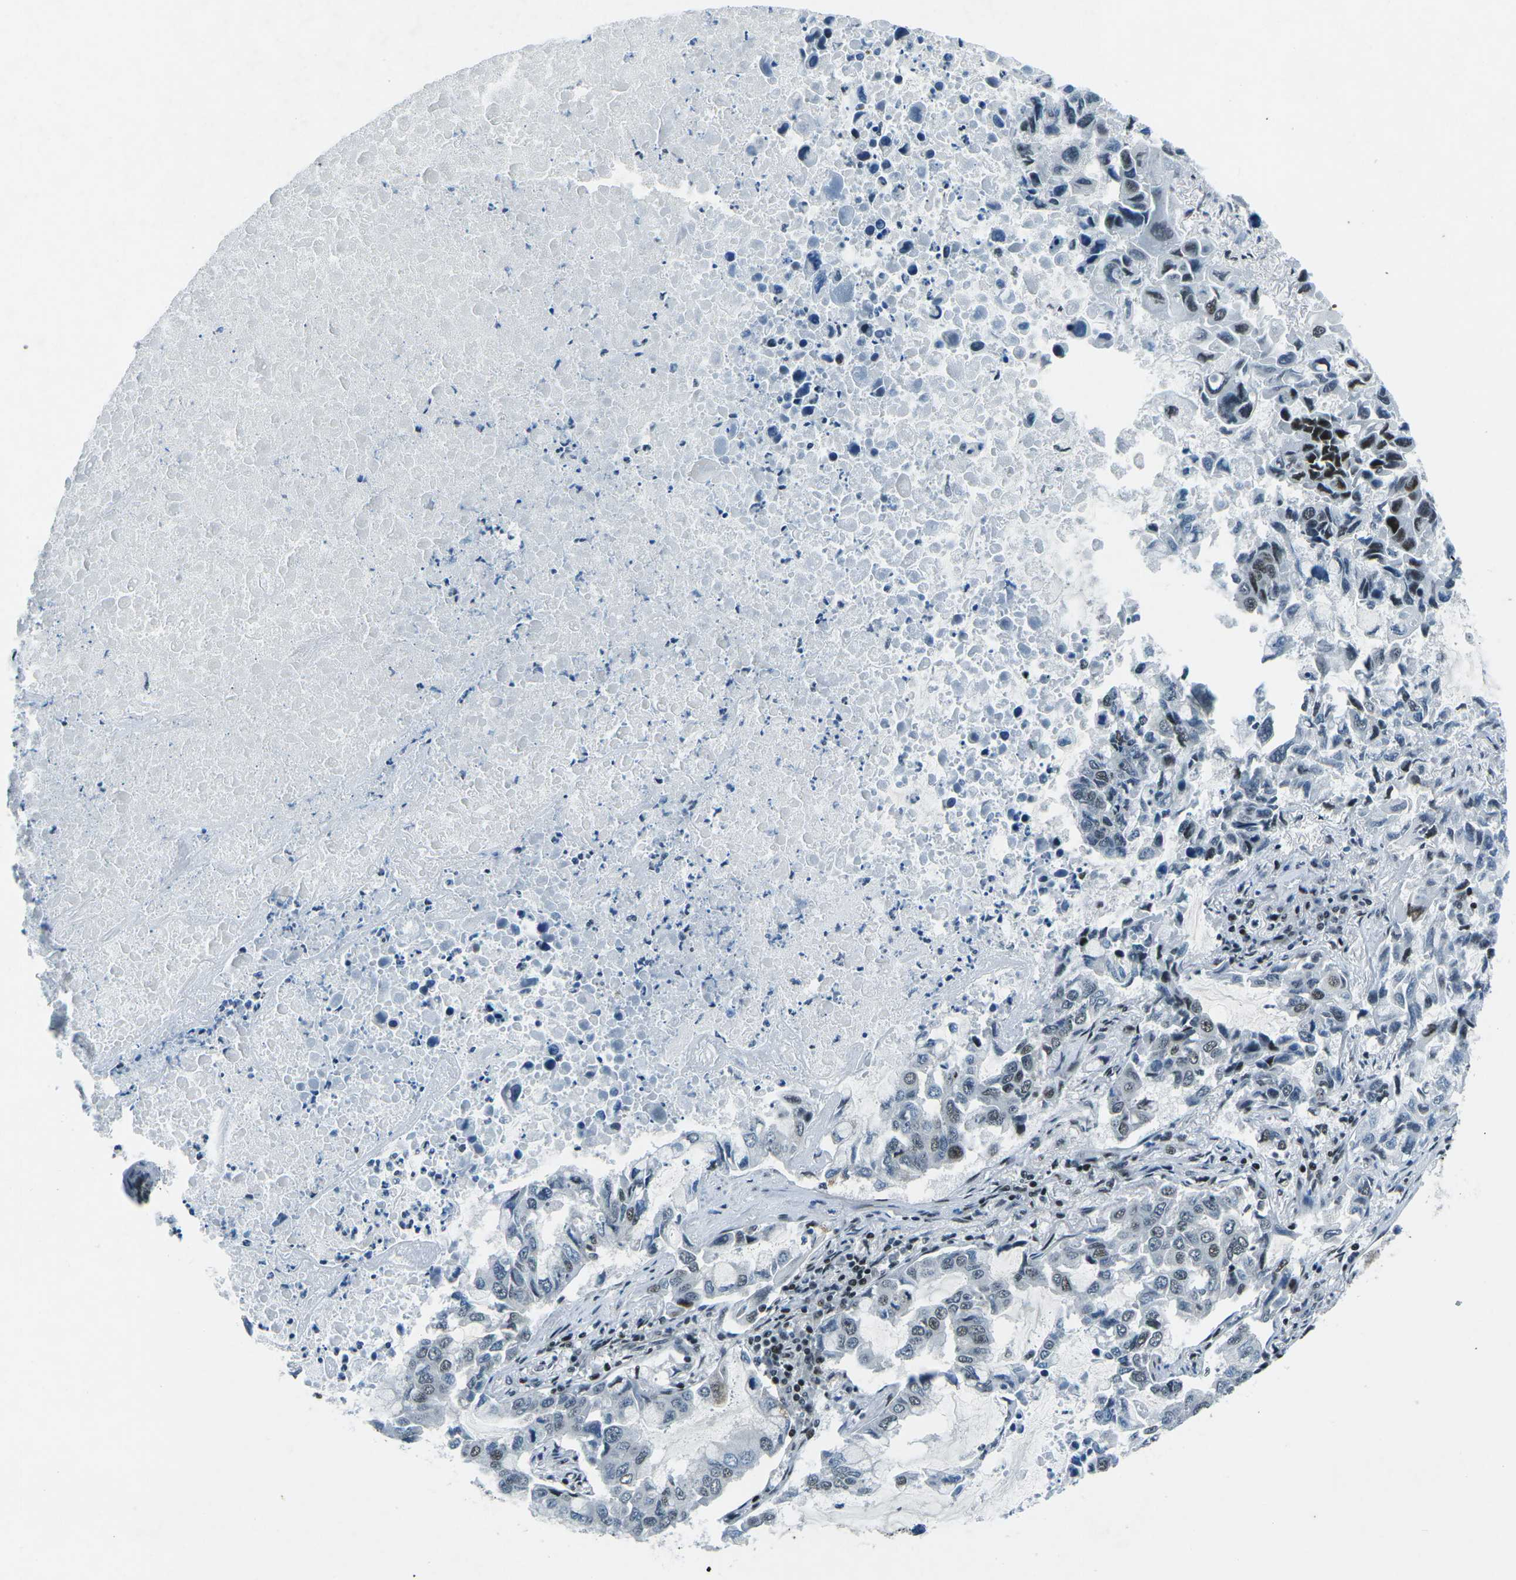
{"staining": {"intensity": "moderate", "quantity": ">75%", "location": "nuclear"}, "tissue": "lung cancer", "cell_type": "Tumor cells", "image_type": "cancer", "snomed": [{"axis": "morphology", "description": "Adenocarcinoma, NOS"}, {"axis": "topography", "description": "Lung"}], "caption": "Lung cancer stained with a brown dye displays moderate nuclear positive positivity in about >75% of tumor cells.", "gene": "RBL2", "patient": {"sex": "male", "age": 64}}